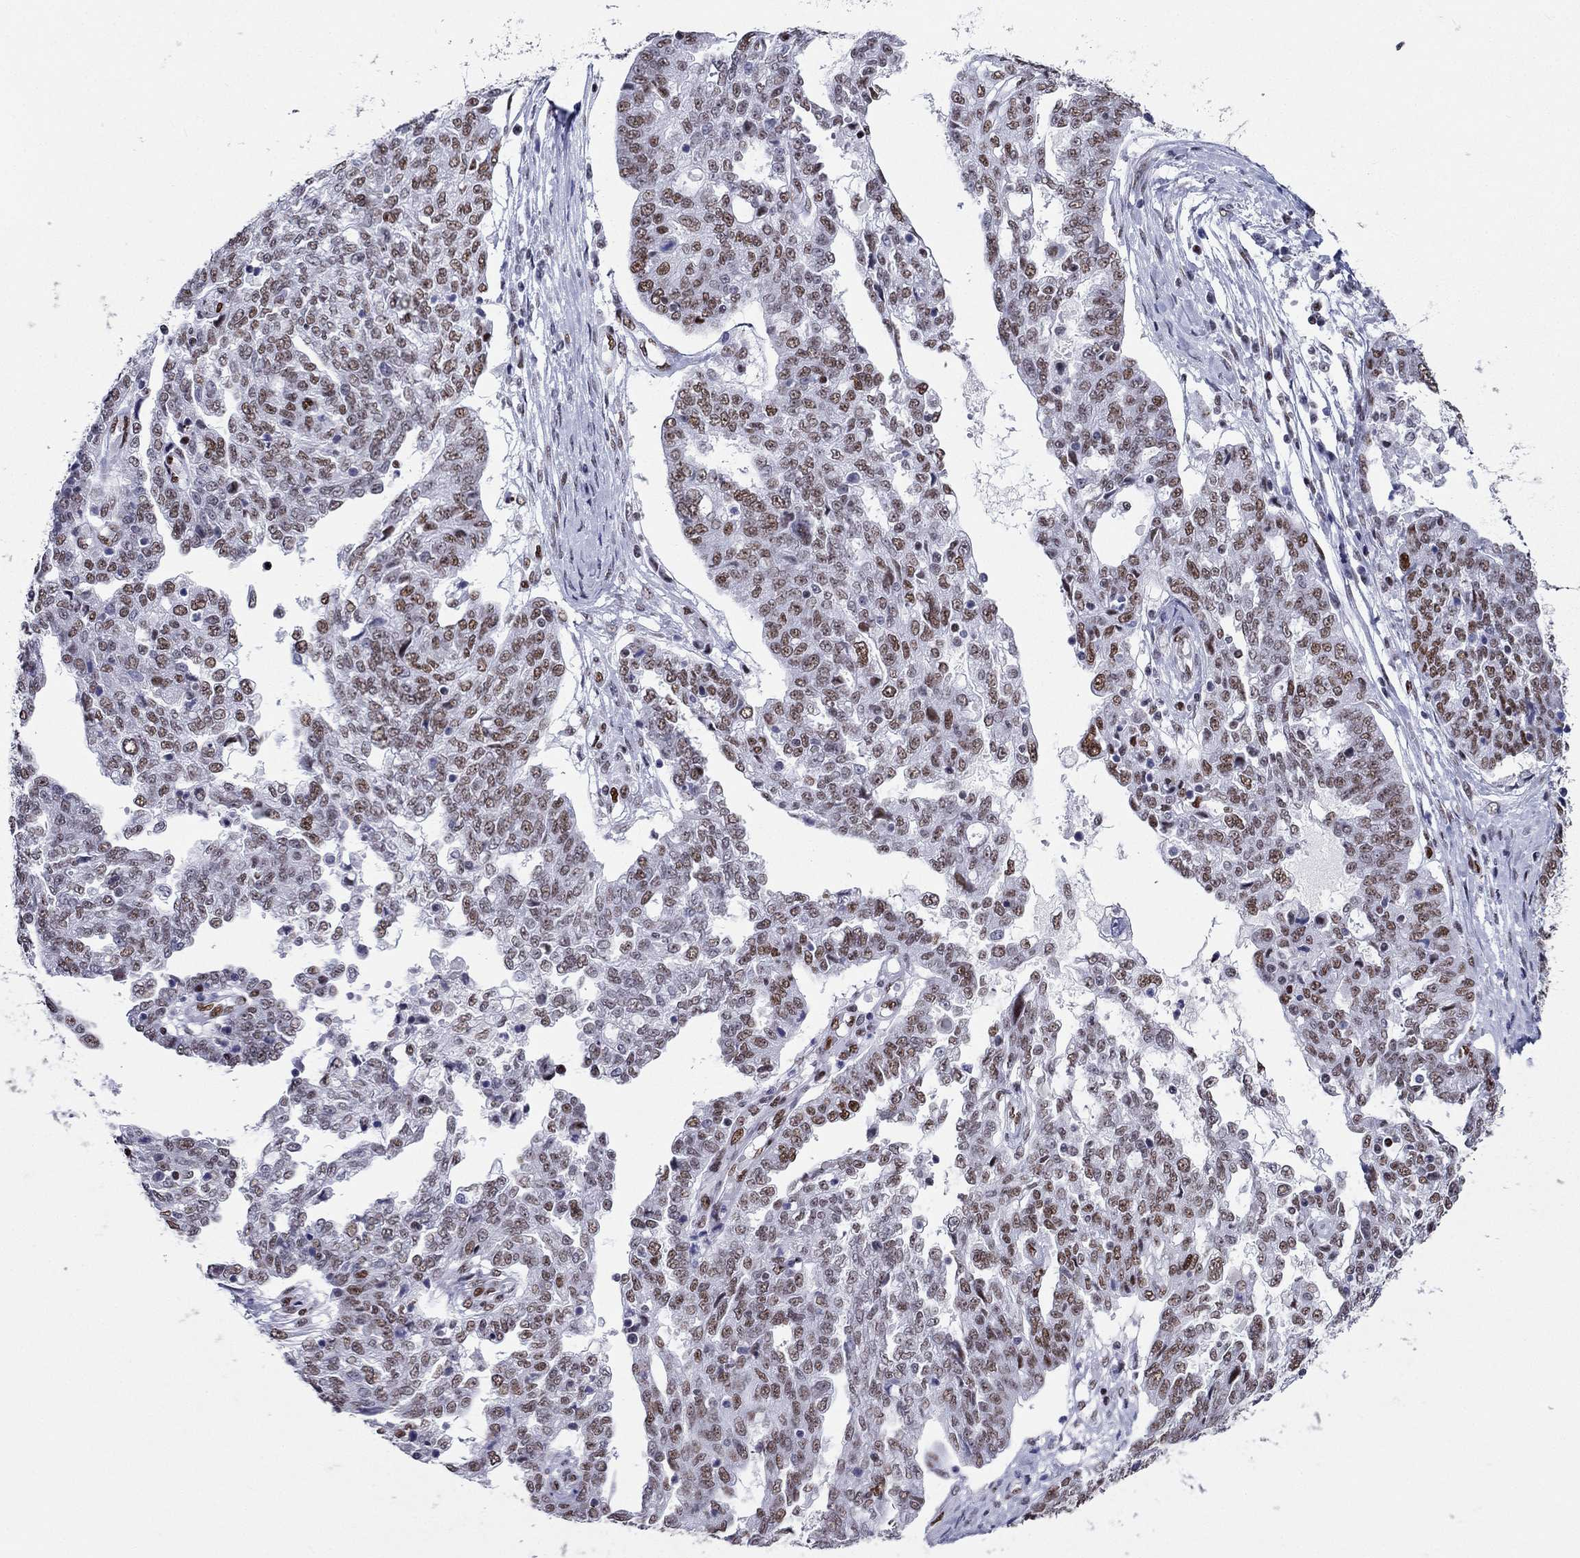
{"staining": {"intensity": "moderate", "quantity": ">75%", "location": "nuclear"}, "tissue": "ovarian cancer", "cell_type": "Tumor cells", "image_type": "cancer", "snomed": [{"axis": "morphology", "description": "Cystadenocarcinoma, serous, NOS"}, {"axis": "topography", "description": "Ovary"}], "caption": "Immunohistochemical staining of human serous cystadenocarcinoma (ovarian) demonstrates medium levels of moderate nuclear protein positivity in about >75% of tumor cells. The protein of interest is stained brown, and the nuclei are stained in blue (DAB IHC with brightfield microscopy, high magnification).", "gene": "PPM1G", "patient": {"sex": "female", "age": 67}}